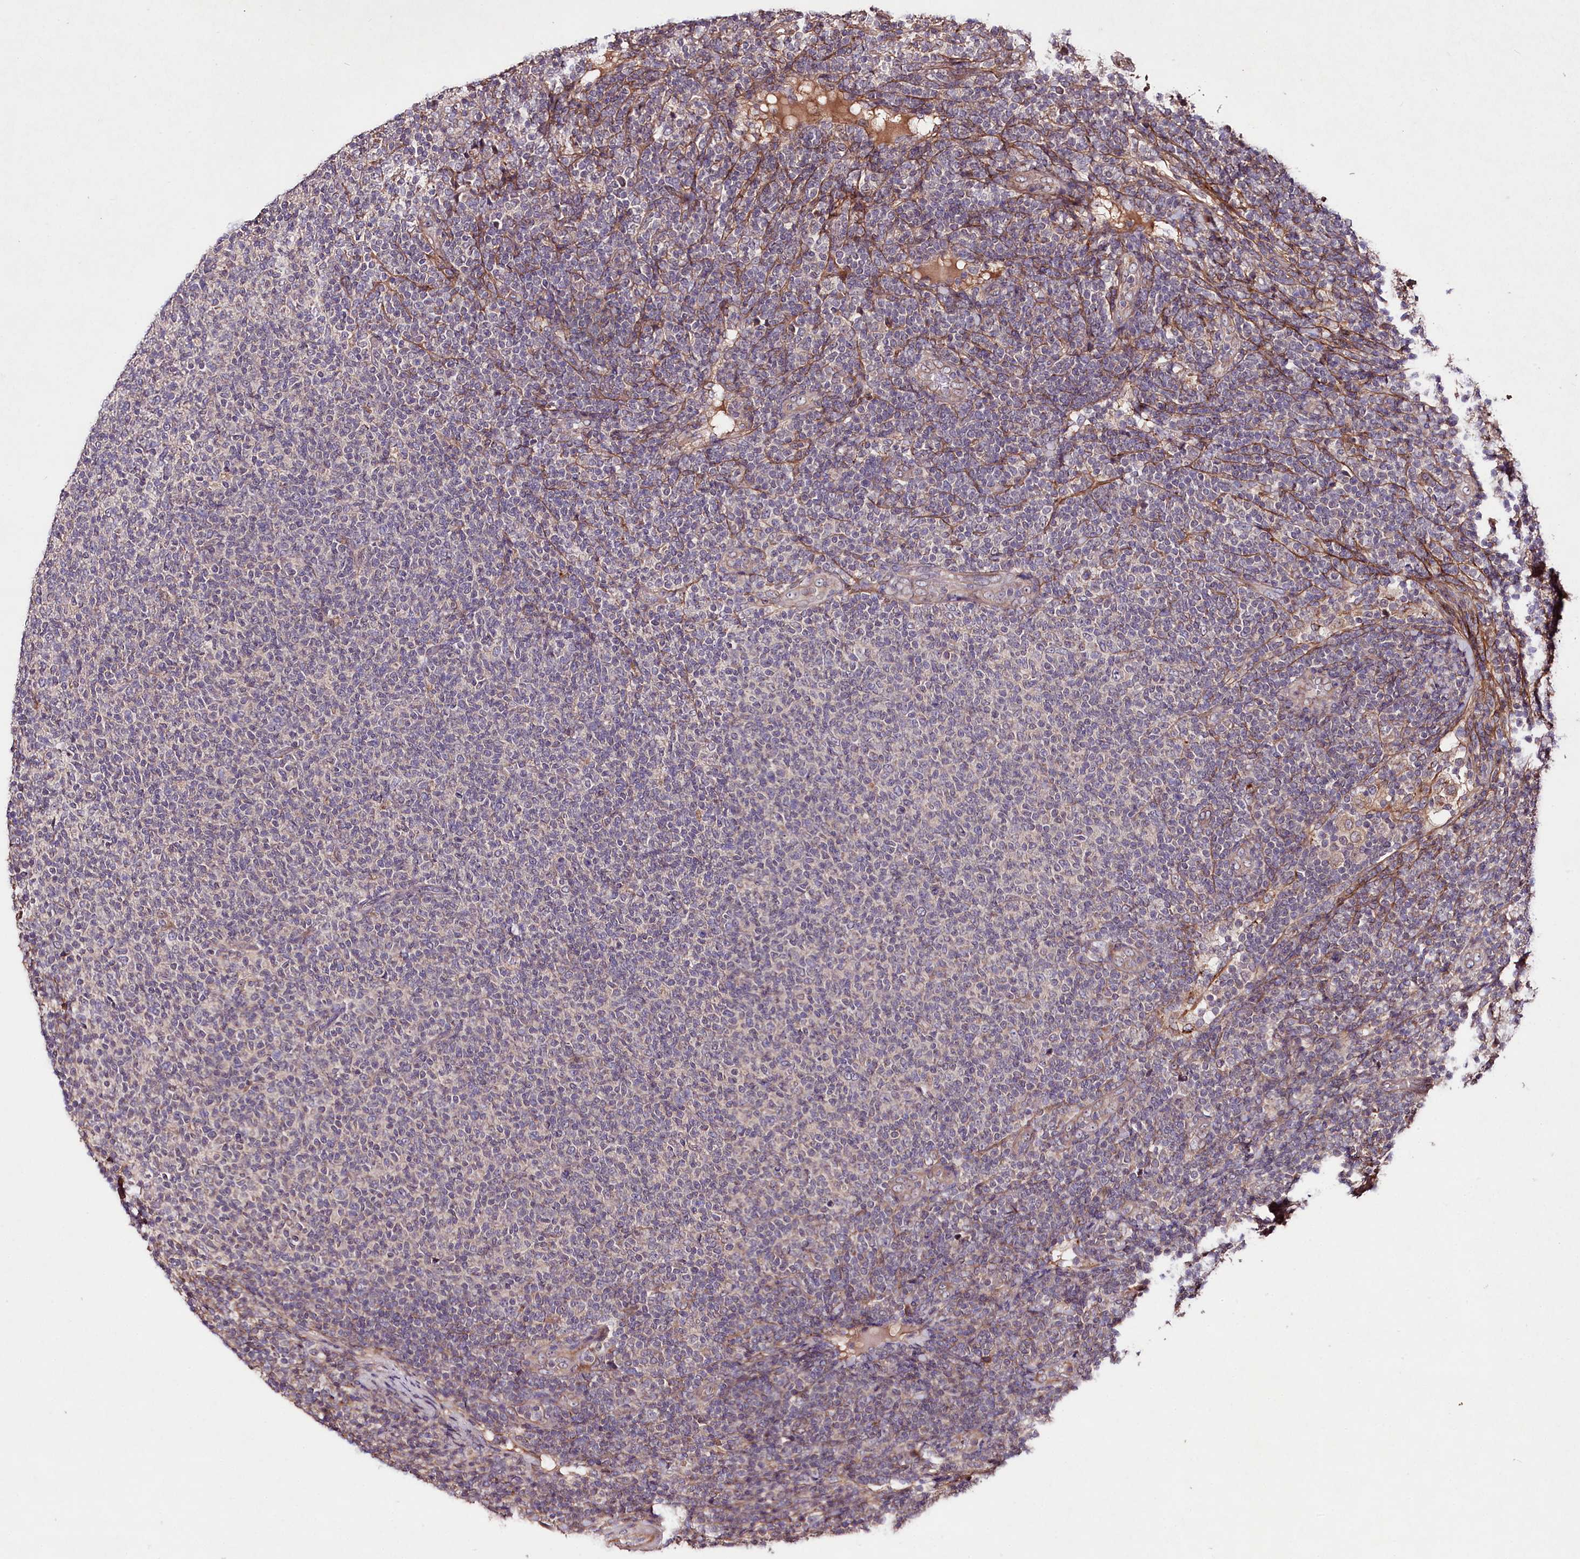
{"staining": {"intensity": "negative", "quantity": "none", "location": "none"}, "tissue": "lymphoma", "cell_type": "Tumor cells", "image_type": "cancer", "snomed": [{"axis": "morphology", "description": "Malignant lymphoma, non-Hodgkin's type, Low grade"}, {"axis": "topography", "description": "Lymph node"}], "caption": "Immunohistochemistry (IHC) histopathology image of human malignant lymphoma, non-Hodgkin's type (low-grade) stained for a protein (brown), which reveals no staining in tumor cells. The staining was performed using DAB (3,3'-diaminobenzidine) to visualize the protein expression in brown, while the nuclei were stained in blue with hematoxylin (Magnification: 20x).", "gene": "TNPO3", "patient": {"sex": "male", "age": 66}}